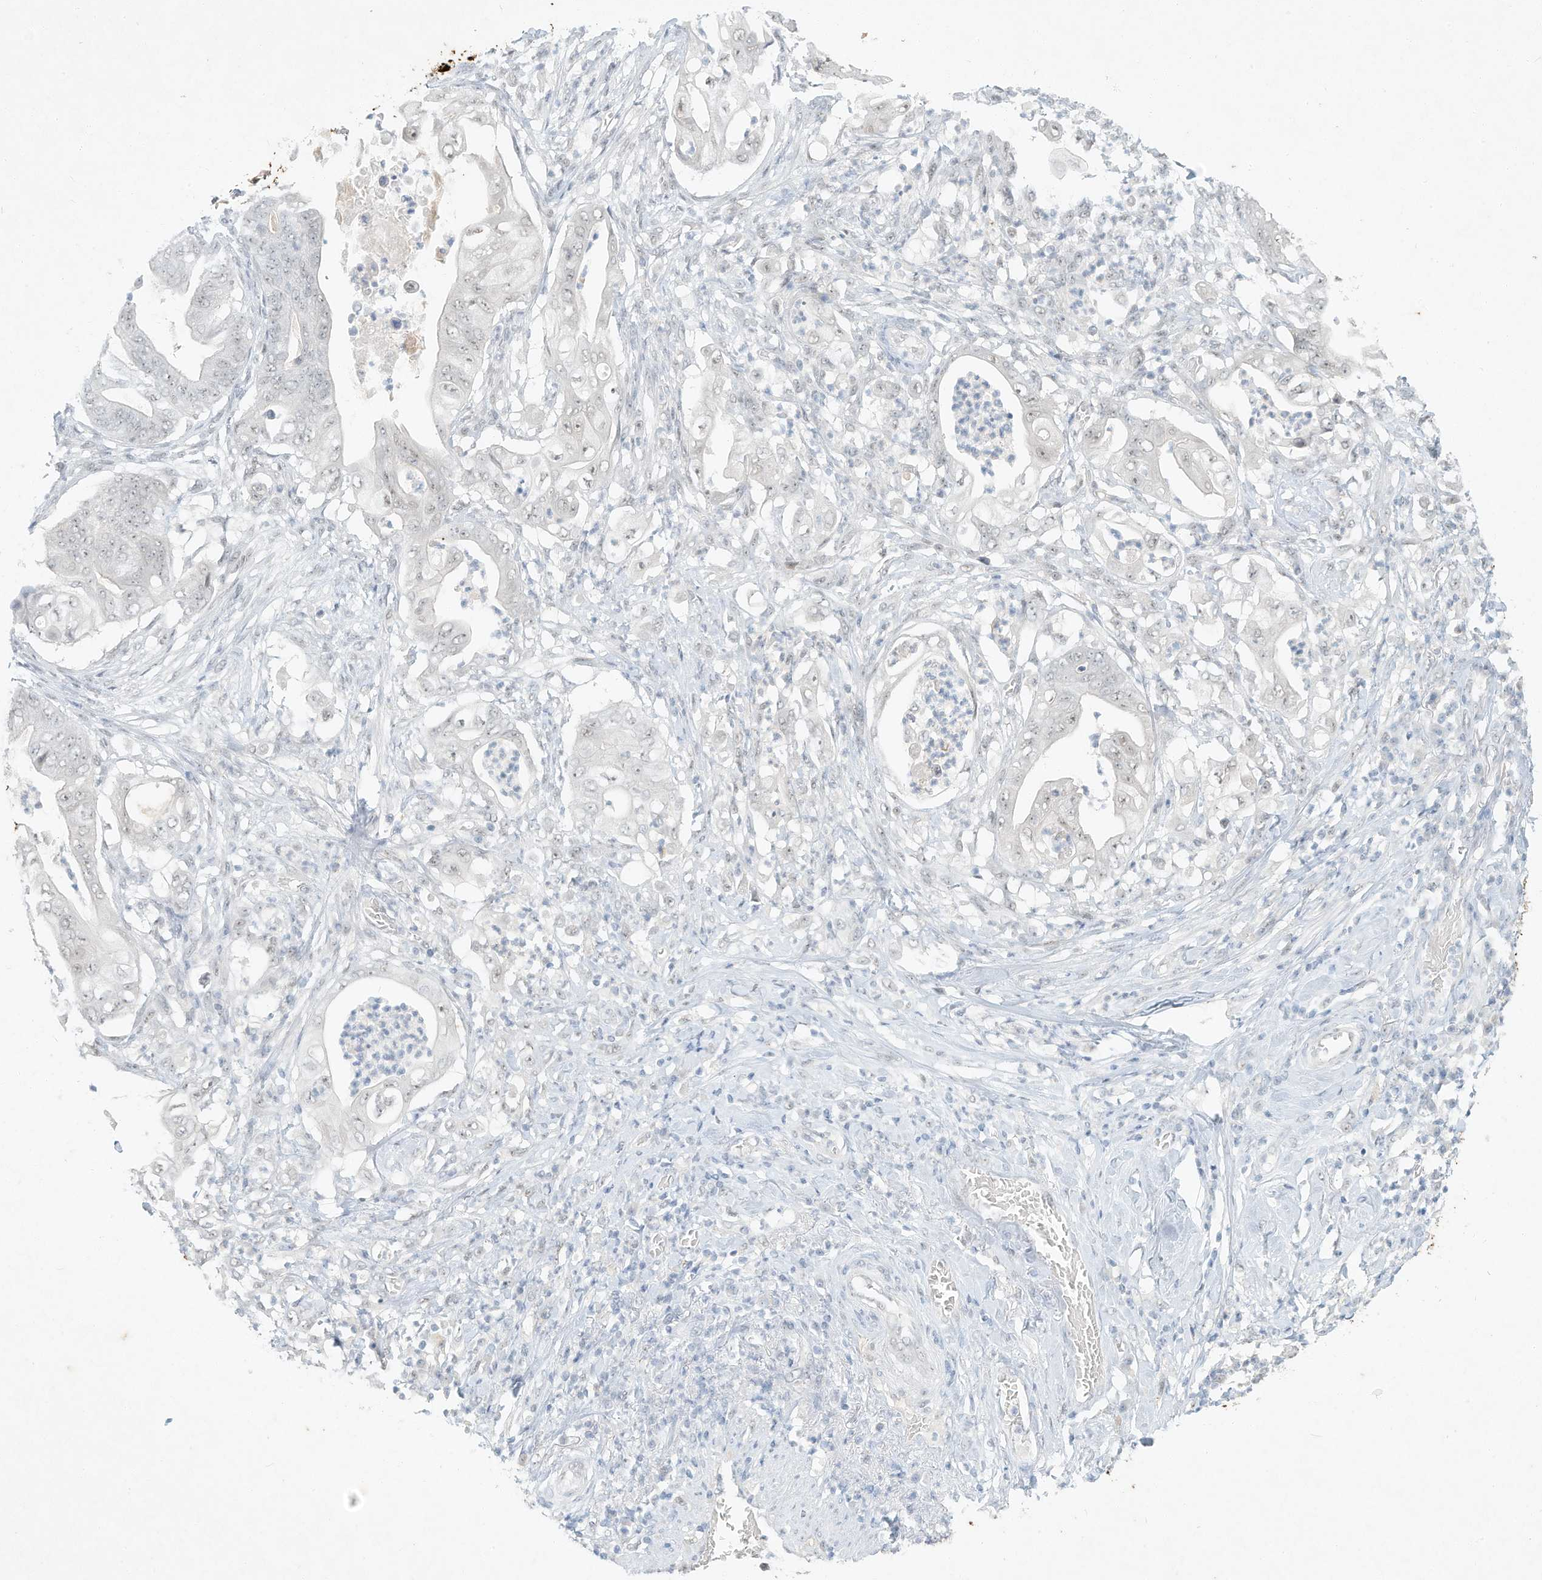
{"staining": {"intensity": "negative", "quantity": "none", "location": "none"}, "tissue": "stomach cancer", "cell_type": "Tumor cells", "image_type": "cancer", "snomed": [{"axis": "morphology", "description": "Adenocarcinoma, NOS"}, {"axis": "topography", "description": "Stomach"}], "caption": "IHC photomicrograph of human stomach cancer stained for a protein (brown), which displays no expression in tumor cells.", "gene": "PGC", "patient": {"sex": "female", "age": 73}}